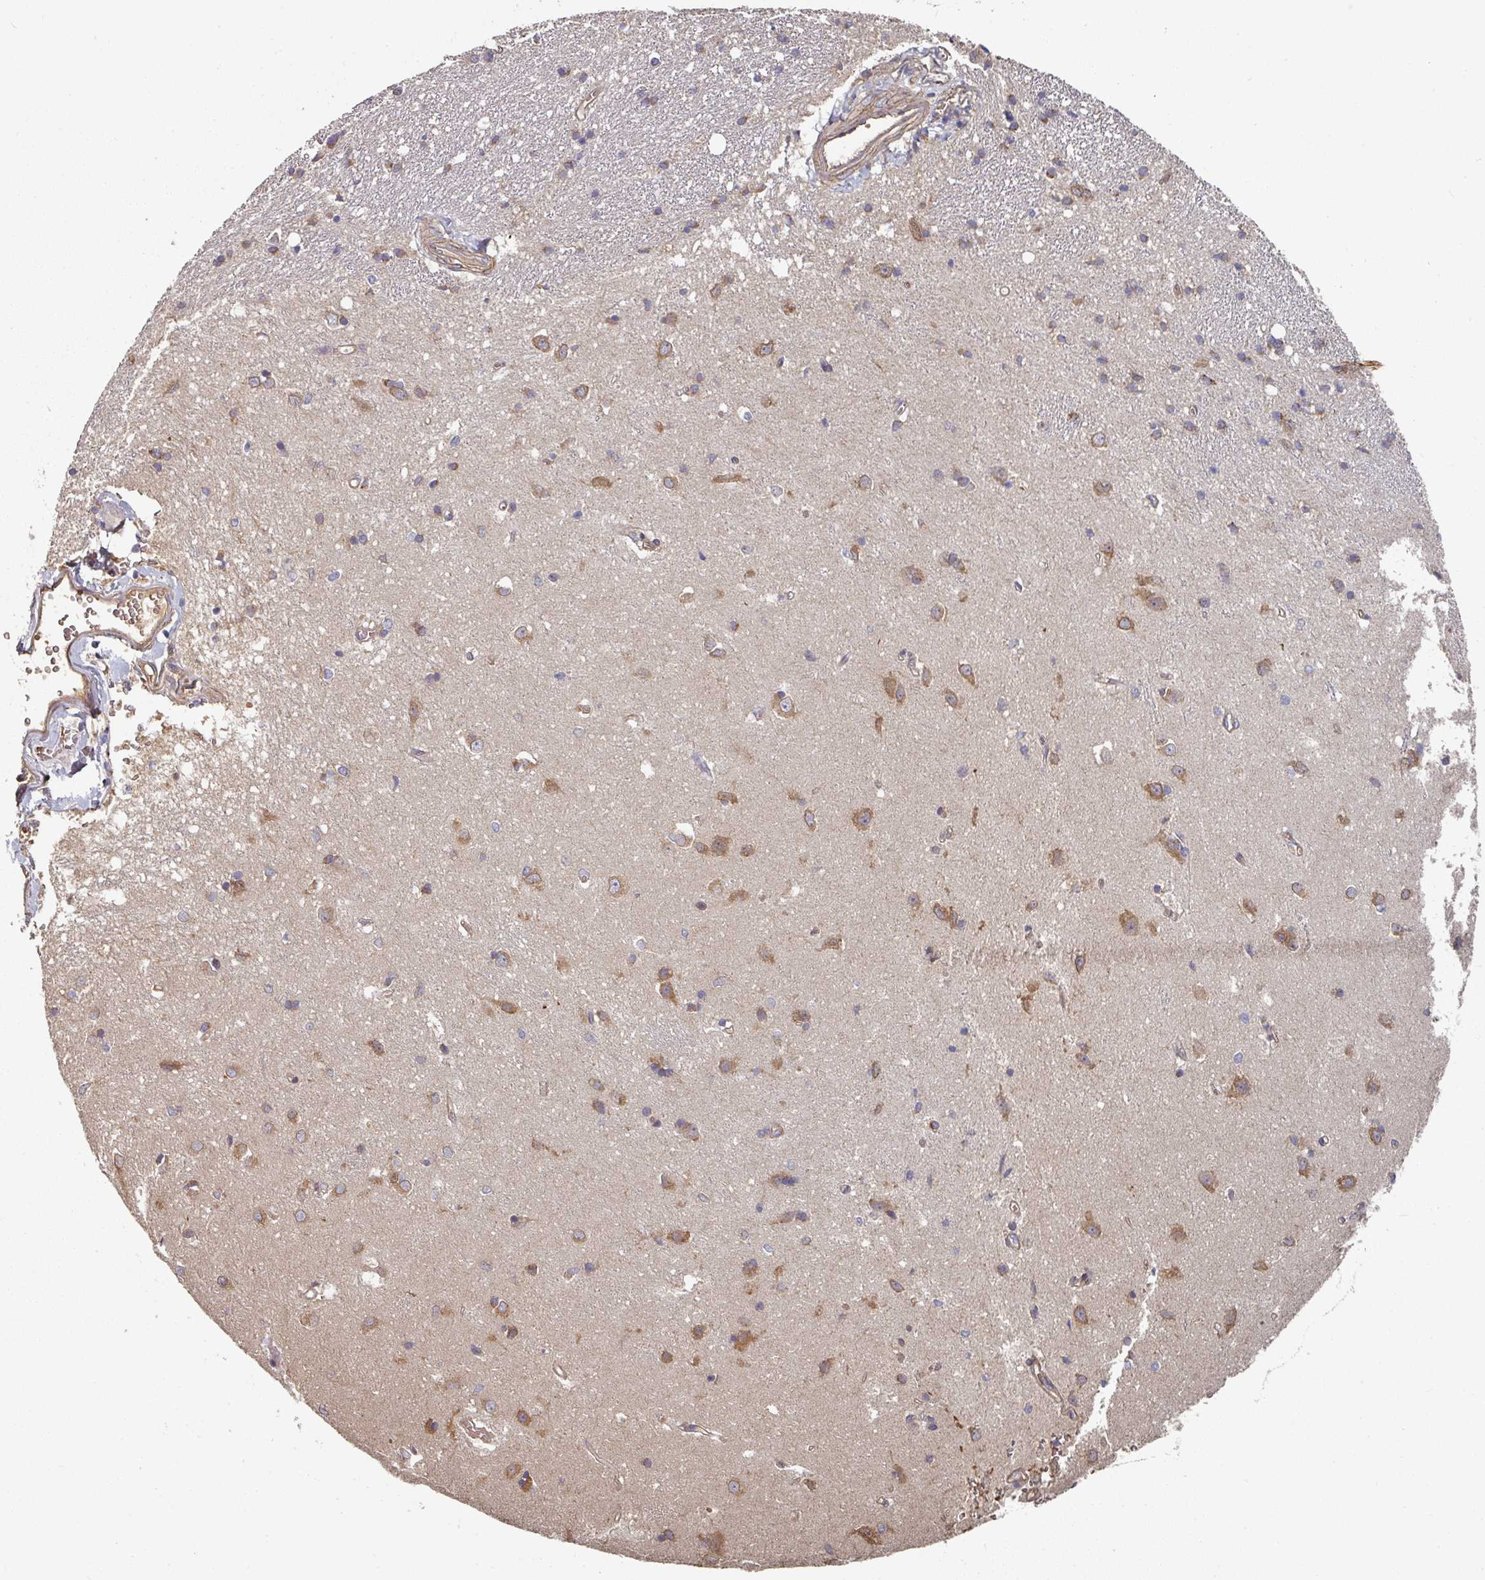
{"staining": {"intensity": "moderate", "quantity": "<25%", "location": "cytoplasmic/membranous"}, "tissue": "hippocampus", "cell_type": "Glial cells", "image_type": "normal", "snomed": [{"axis": "morphology", "description": "Normal tissue, NOS"}, {"axis": "topography", "description": "Hippocampus"}], "caption": "Protein staining of unremarkable hippocampus exhibits moderate cytoplasmic/membranous staining in about <25% of glial cells.", "gene": "EDEM2", "patient": {"sex": "female", "age": 64}}